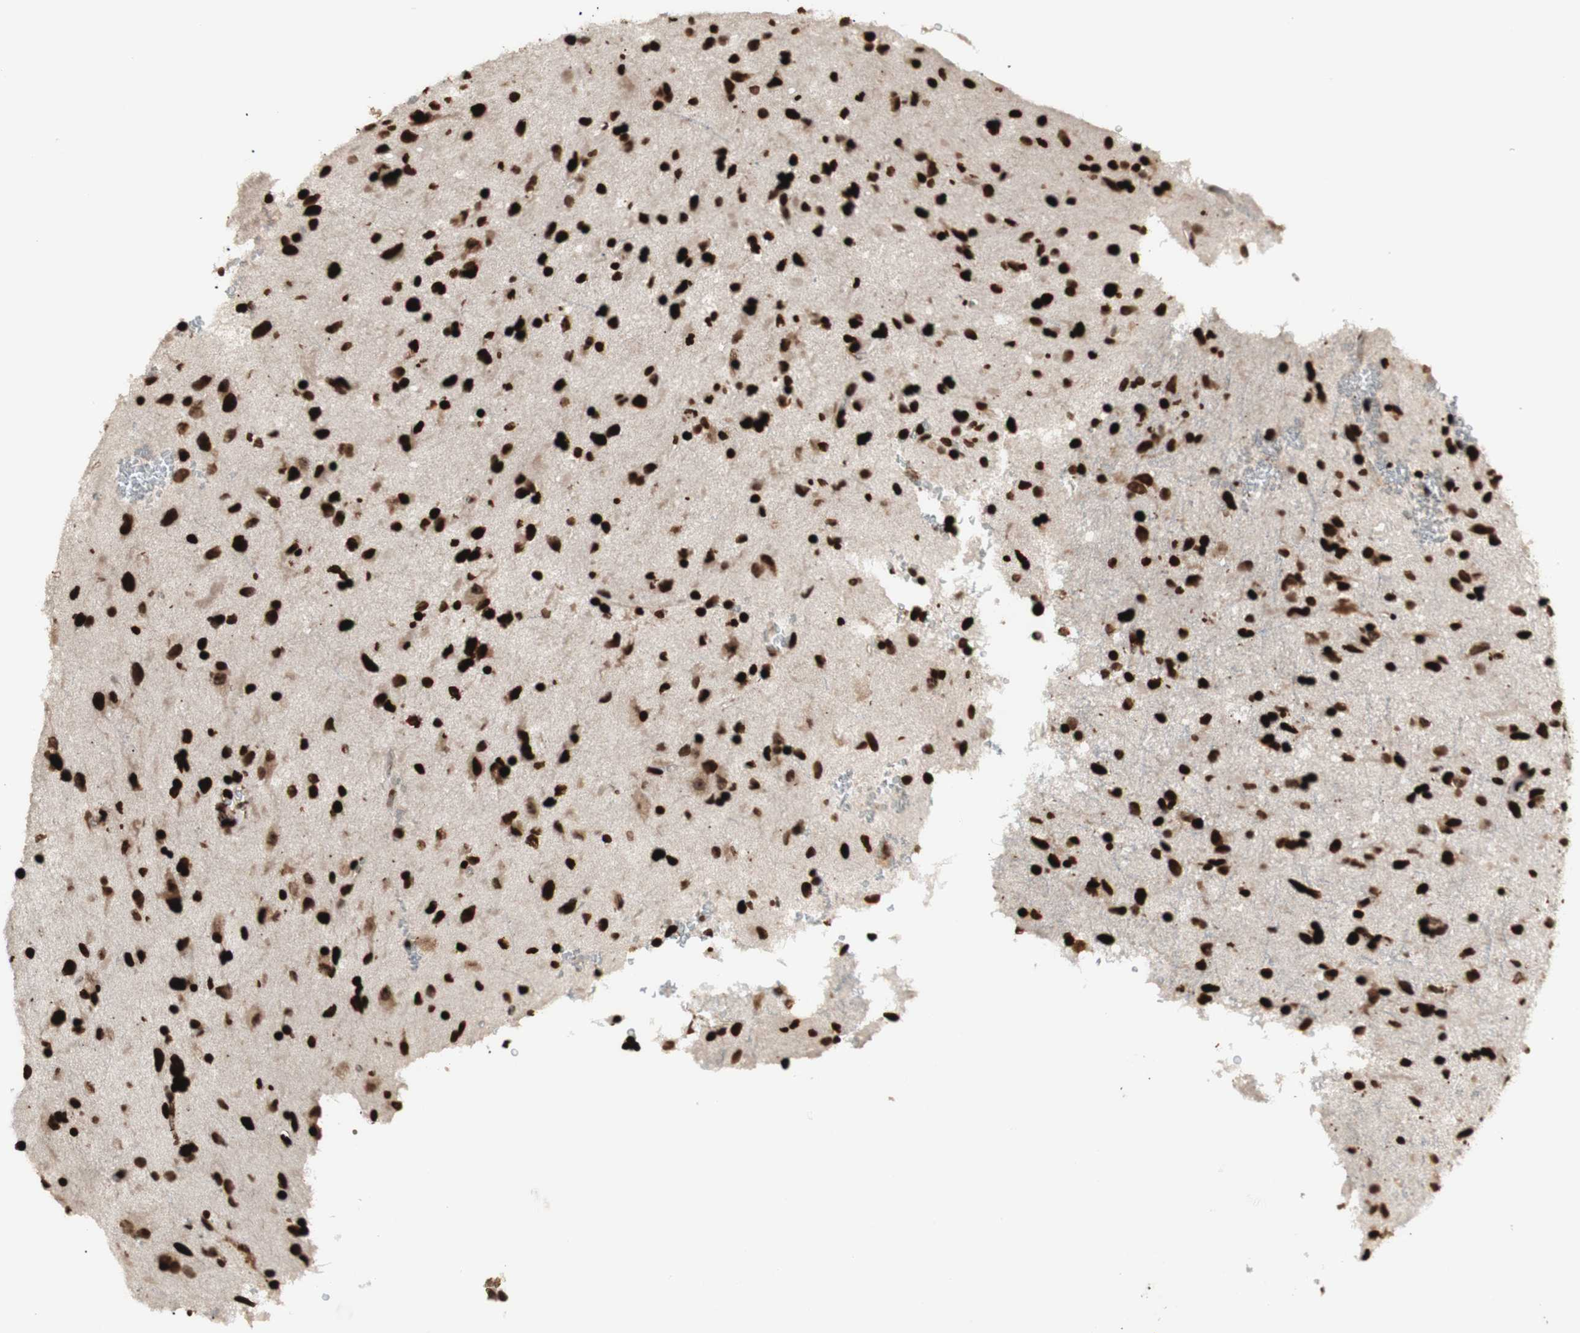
{"staining": {"intensity": "strong", "quantity": ">75%", "location": "nuclear"}, "tissue": "glioma", "cell_type": "Tumor cells", "image_type": "cancer", "snomed": [{"axis": "morphology", "description": "Glioma, malignant, Low grade"}, {"axis": "topography", "description": "Brain"}], "caption": "Glioma stained with DAB (3,3'-diaminobenzidine) immunohistochemistry demonstrates high levels of strong nuclear expression in about >75% of tumor cells.", "gene": "NCAPD2", "patient": {"sex": "male", "age": 77}}